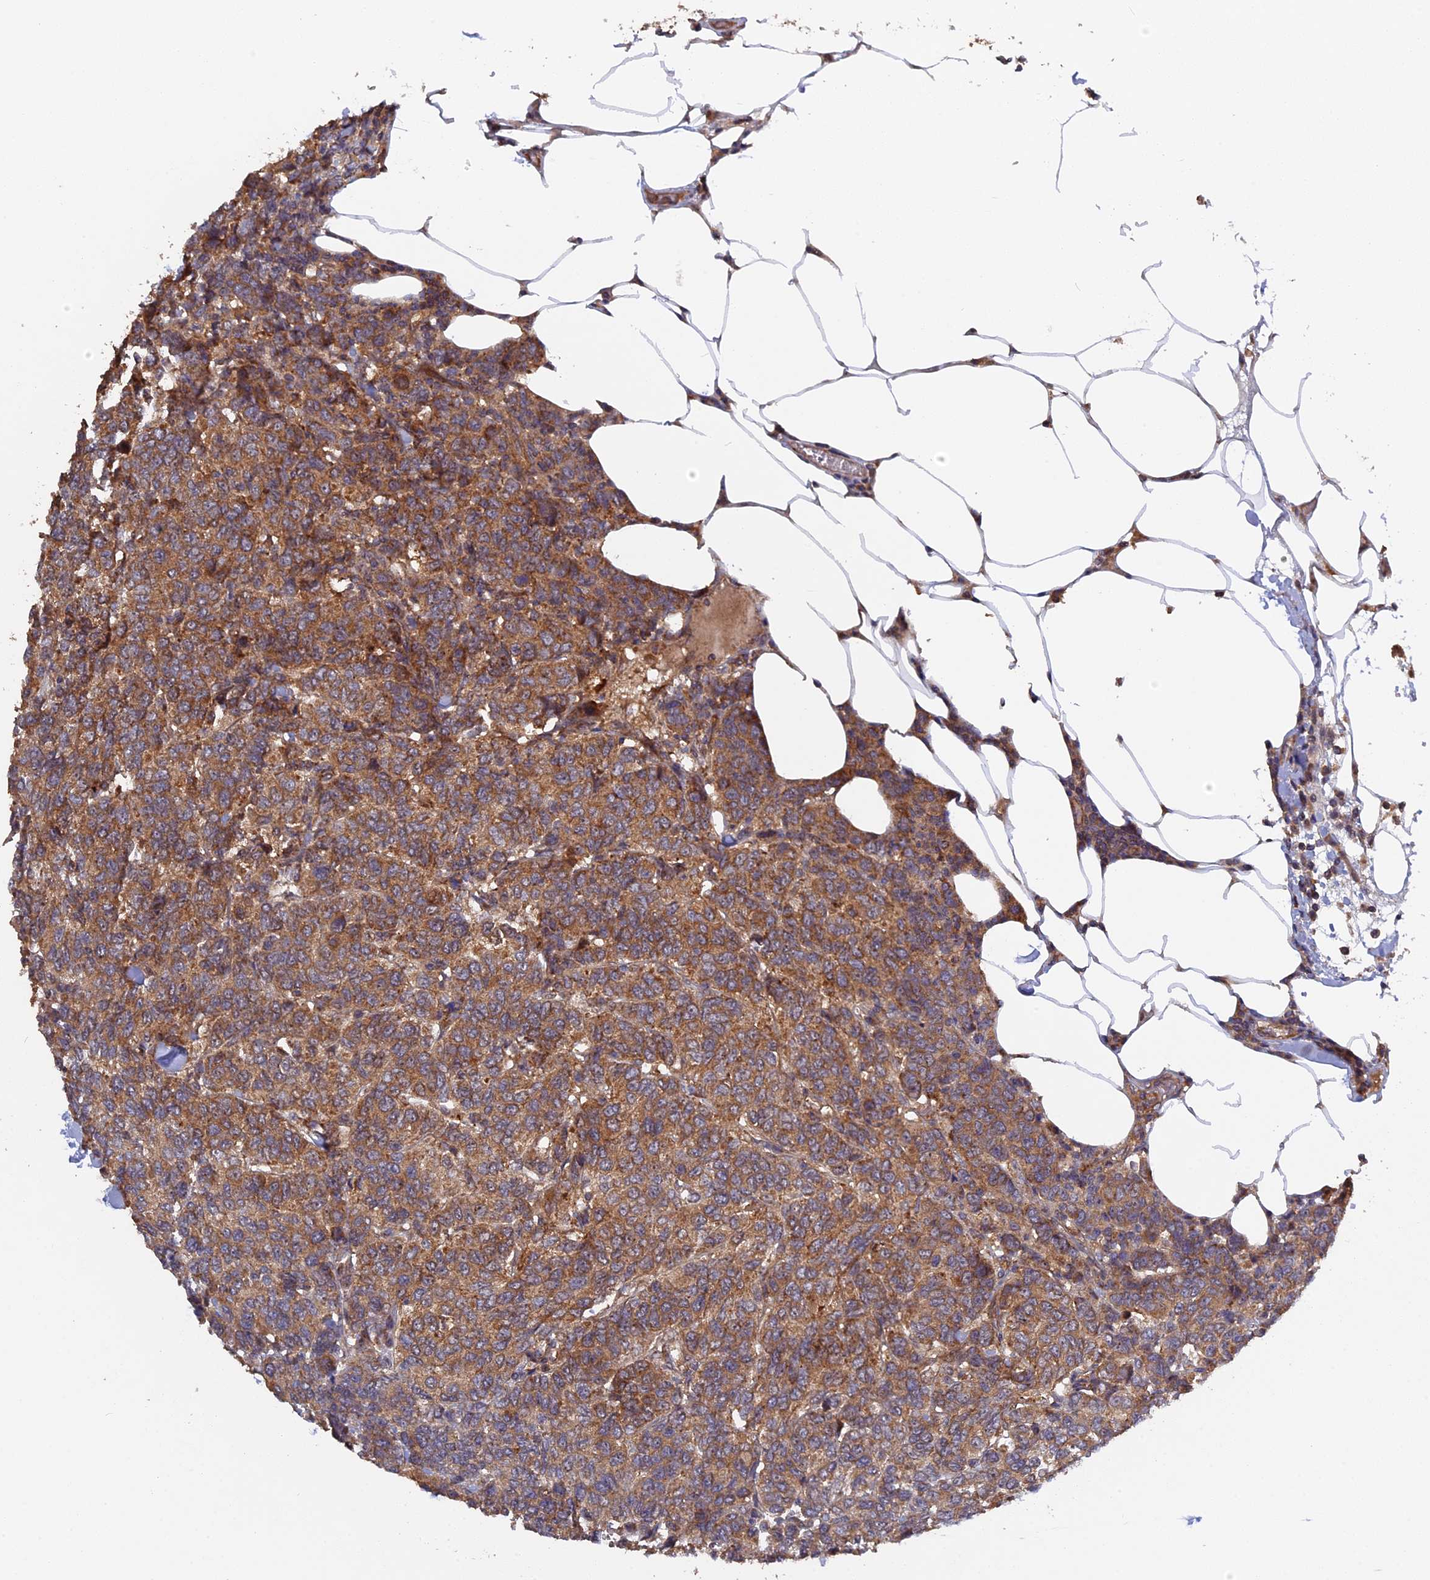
{"staining": {"intensity": "moderate", "quantity": ">75%", "location": "cytoplasmic/membranous"}, "tissue": "breast cancer", "cell_type": "Tumor cells", "image_type": "cancer", "snomed": [{"axis": "morphology", "description": "Duct carcinoma"}, {"axis": "topography", "description": "Breast"}], "caption": "Tumor cells demonstrate moderate cytoplasmic/membranous staining in approximately >75% of cells in breast infiltrating ductal carcinoma.", "gene": "FERMT1", "patient": {"sex": "female", "age": 55}}